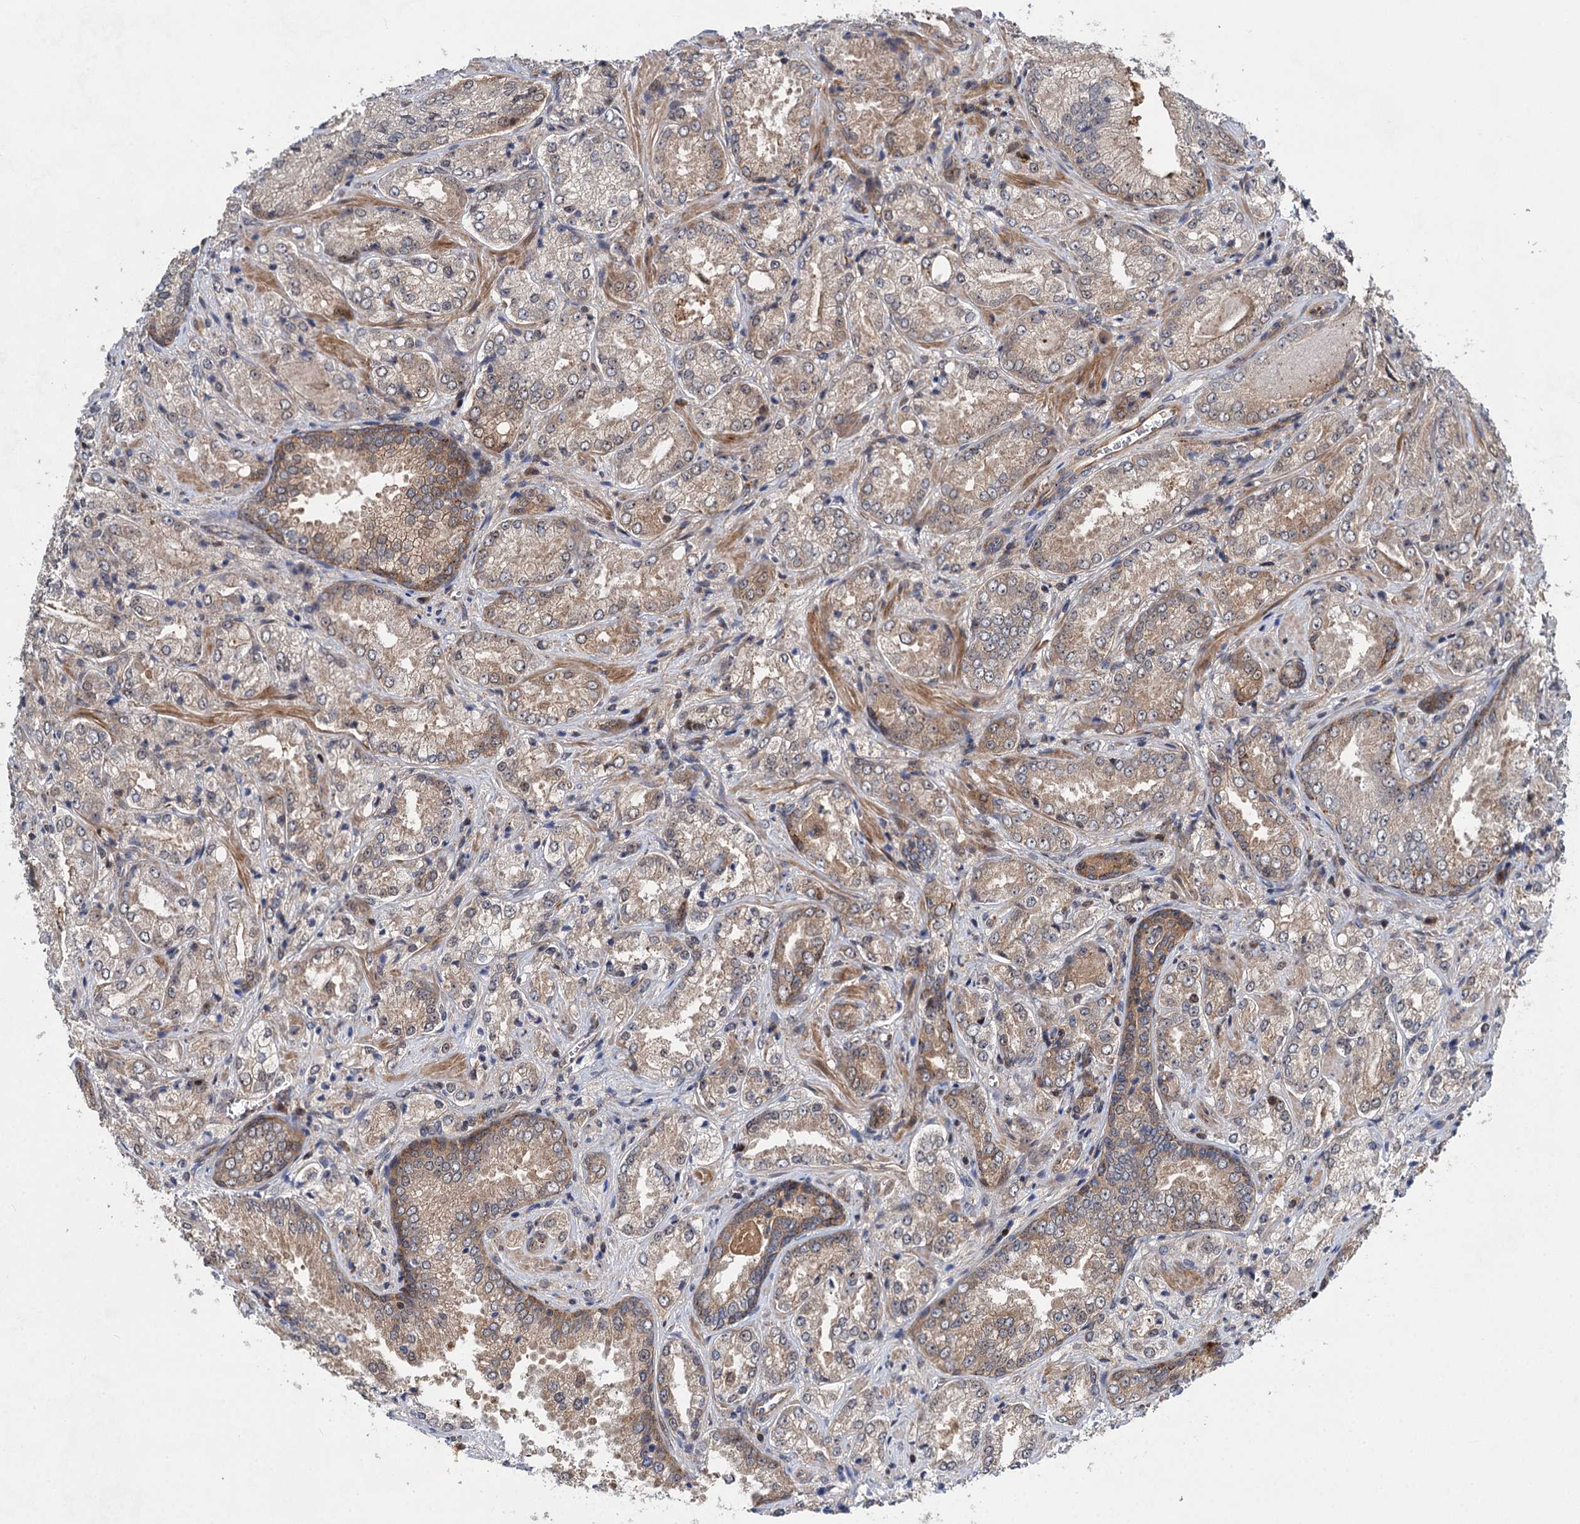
{"staining": {"intensity": "moderate", "quantity": "25%-75%", "location": "cytoplasmic/membranous"}, "tissue": "prostate cancer", "cell_type": "Tumor cells", "image_type": "cancer", "snomed": [{"axis": "morphology", "description": "Adenocarcinoma, Low grade"}, {"axis": "topography", "description": "Prostate"}], "caption": "This micrograph demonstrates prostate cancer (low-grade adenocarcinoma) stained with IHC to label a protein in brown. The cytoplasmic/membranous of tumor cells show moderate positivity for the protein. Nuclei are counter-stained blue.", "gene": "GPBP1", "patient": {"sex": "male", "age": 74}}